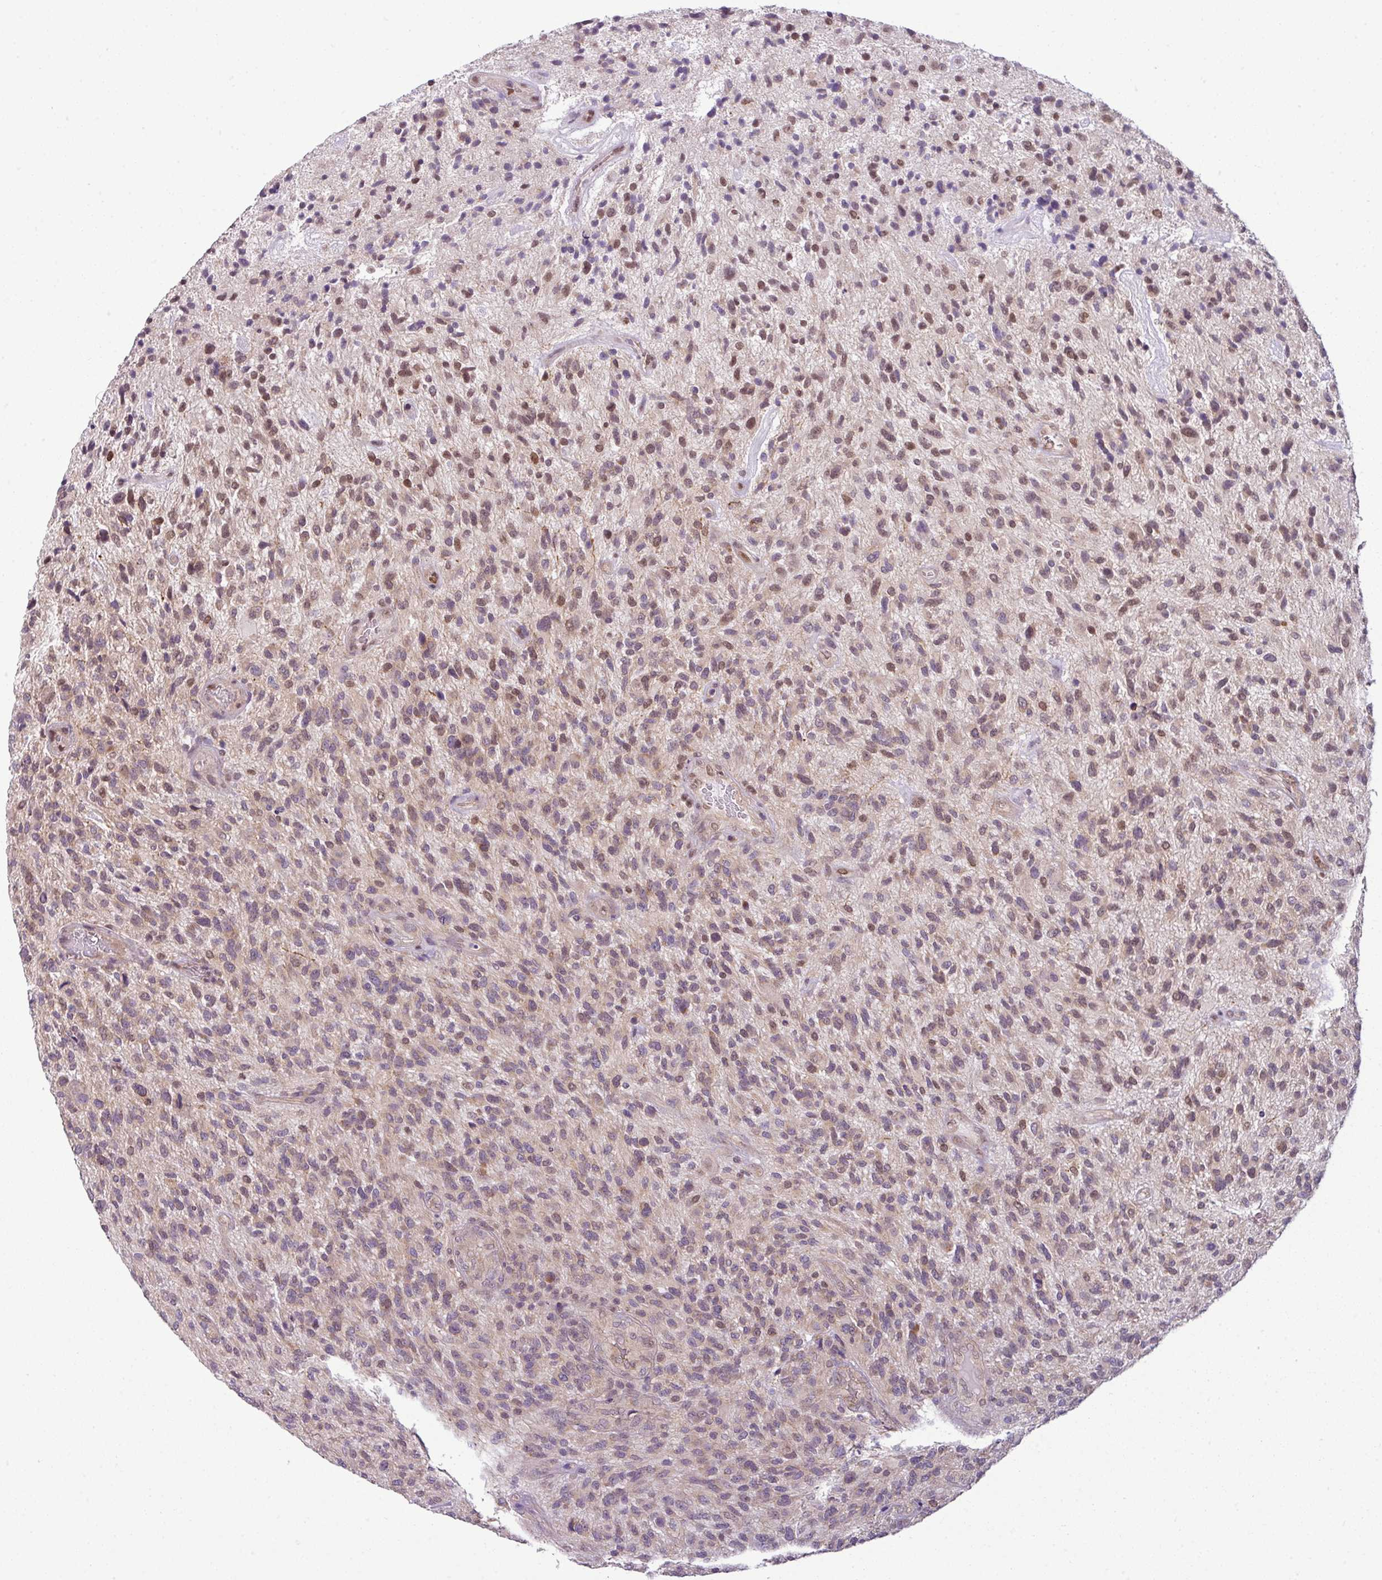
{"staining": {"intensity": "moderate", "quantity": "25%-75%", "location": "nuclear"}, "tissue": "glioma", "cell_type": "Tumor cells", "image_type": "cancer", "snomed": [{"axis": "morphology", "description": "Glioma, malignant, High grade"}, {"axis": "topography", "description": "Brain"}], "caption": "Protein staining exhibits moderate nuclear positivity in approximately 25%-75% of tumor cells in glioma.", "gene": "DERPC", "patient": {"sex": "male", "age": 47}}